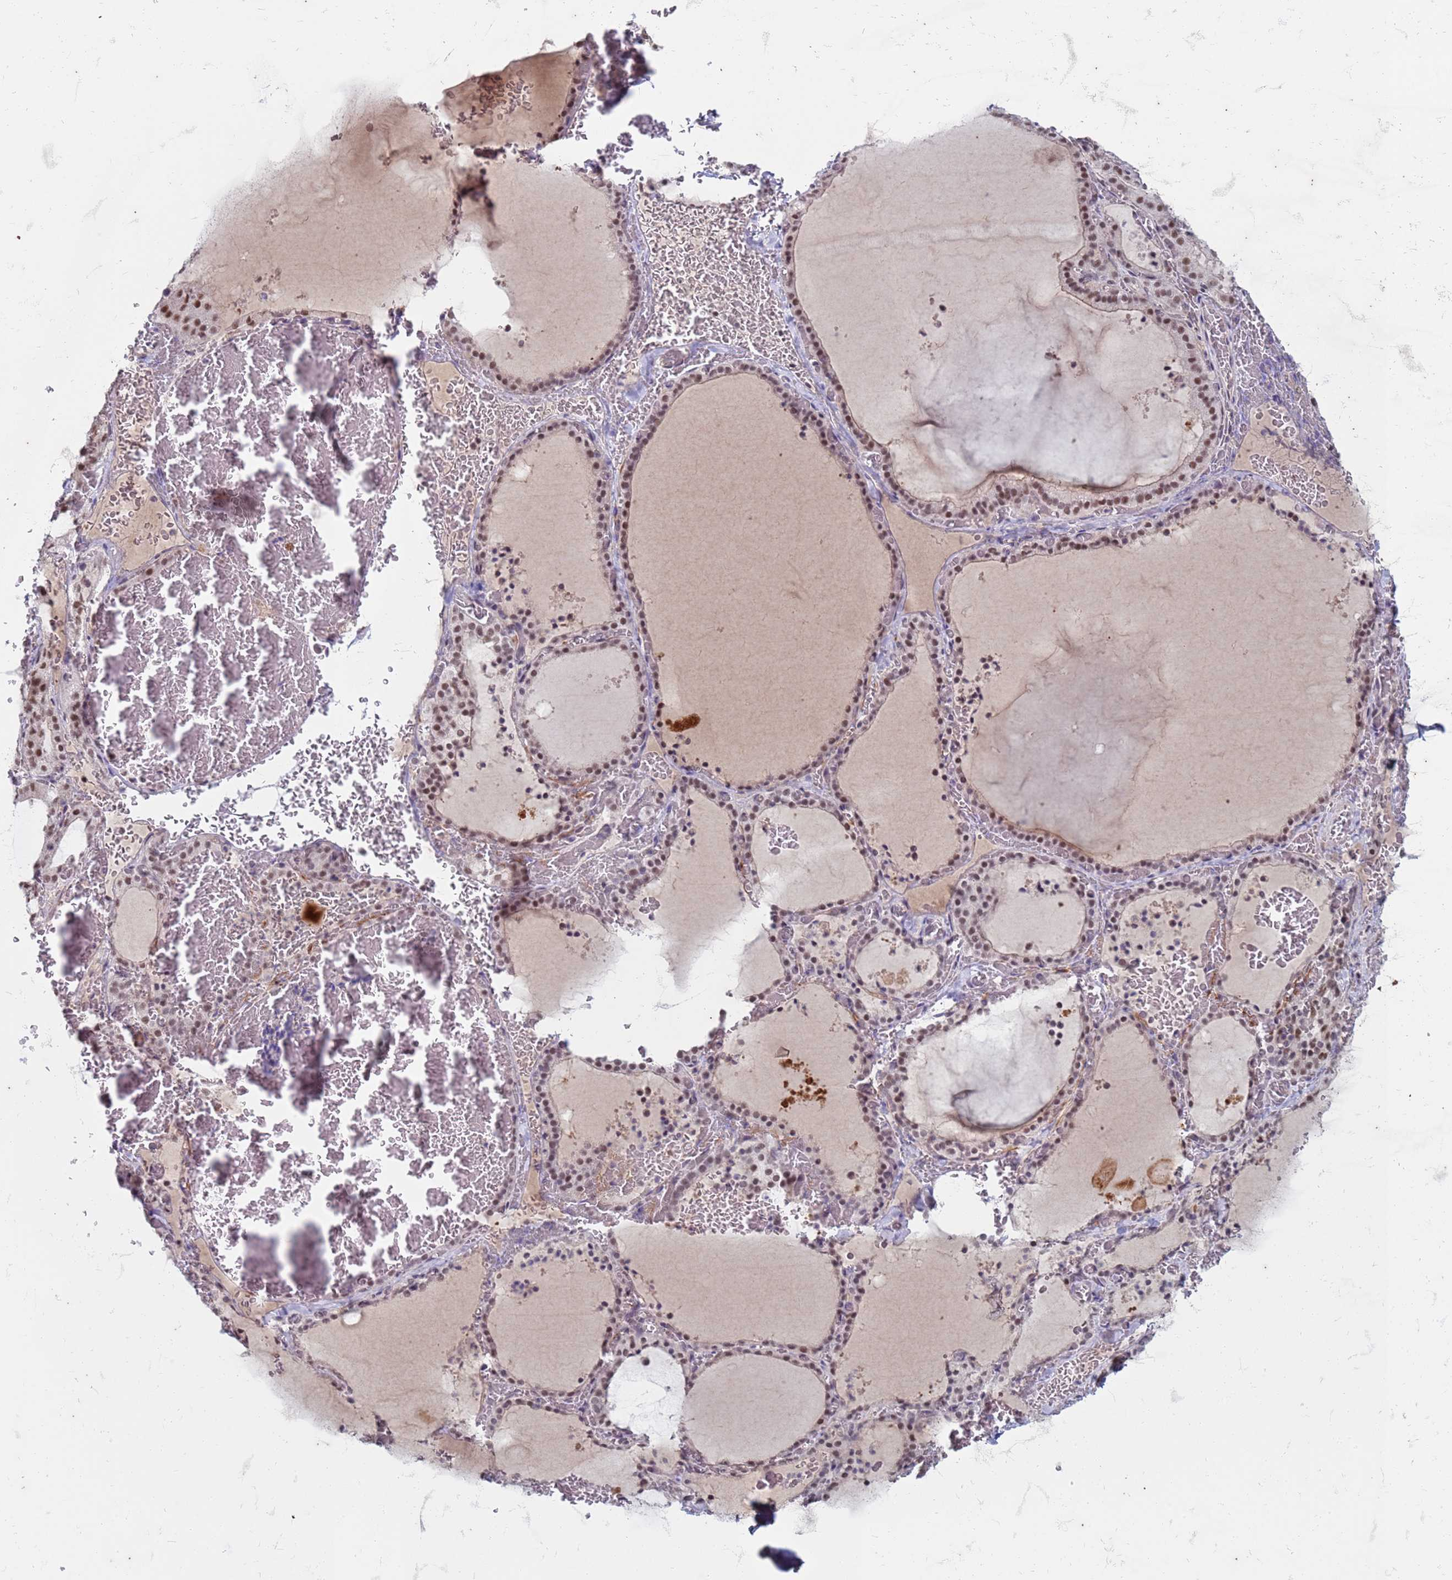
{"staining": {"intensity": "moderate", "quantity": ">75%", "location": "nuclear"}, "tissue": "thyroid gland", "cell_type": "Glandular cells", "image_type": "normal", "snomed": [{"axis": "morphology", "description": "Normal tissue, NOS"}, {"axis": "topography", "description": "Thyroid gland"}], "caption": "An immunohistochemistry (IHC) photomicrograph of benign tissue is shown. Protein staining in brown shows moderate nuclear positivity in thyroid gland within glandular cells.", "gene": "TRMT6", "patient": {"sex": "female", "age": 39}}